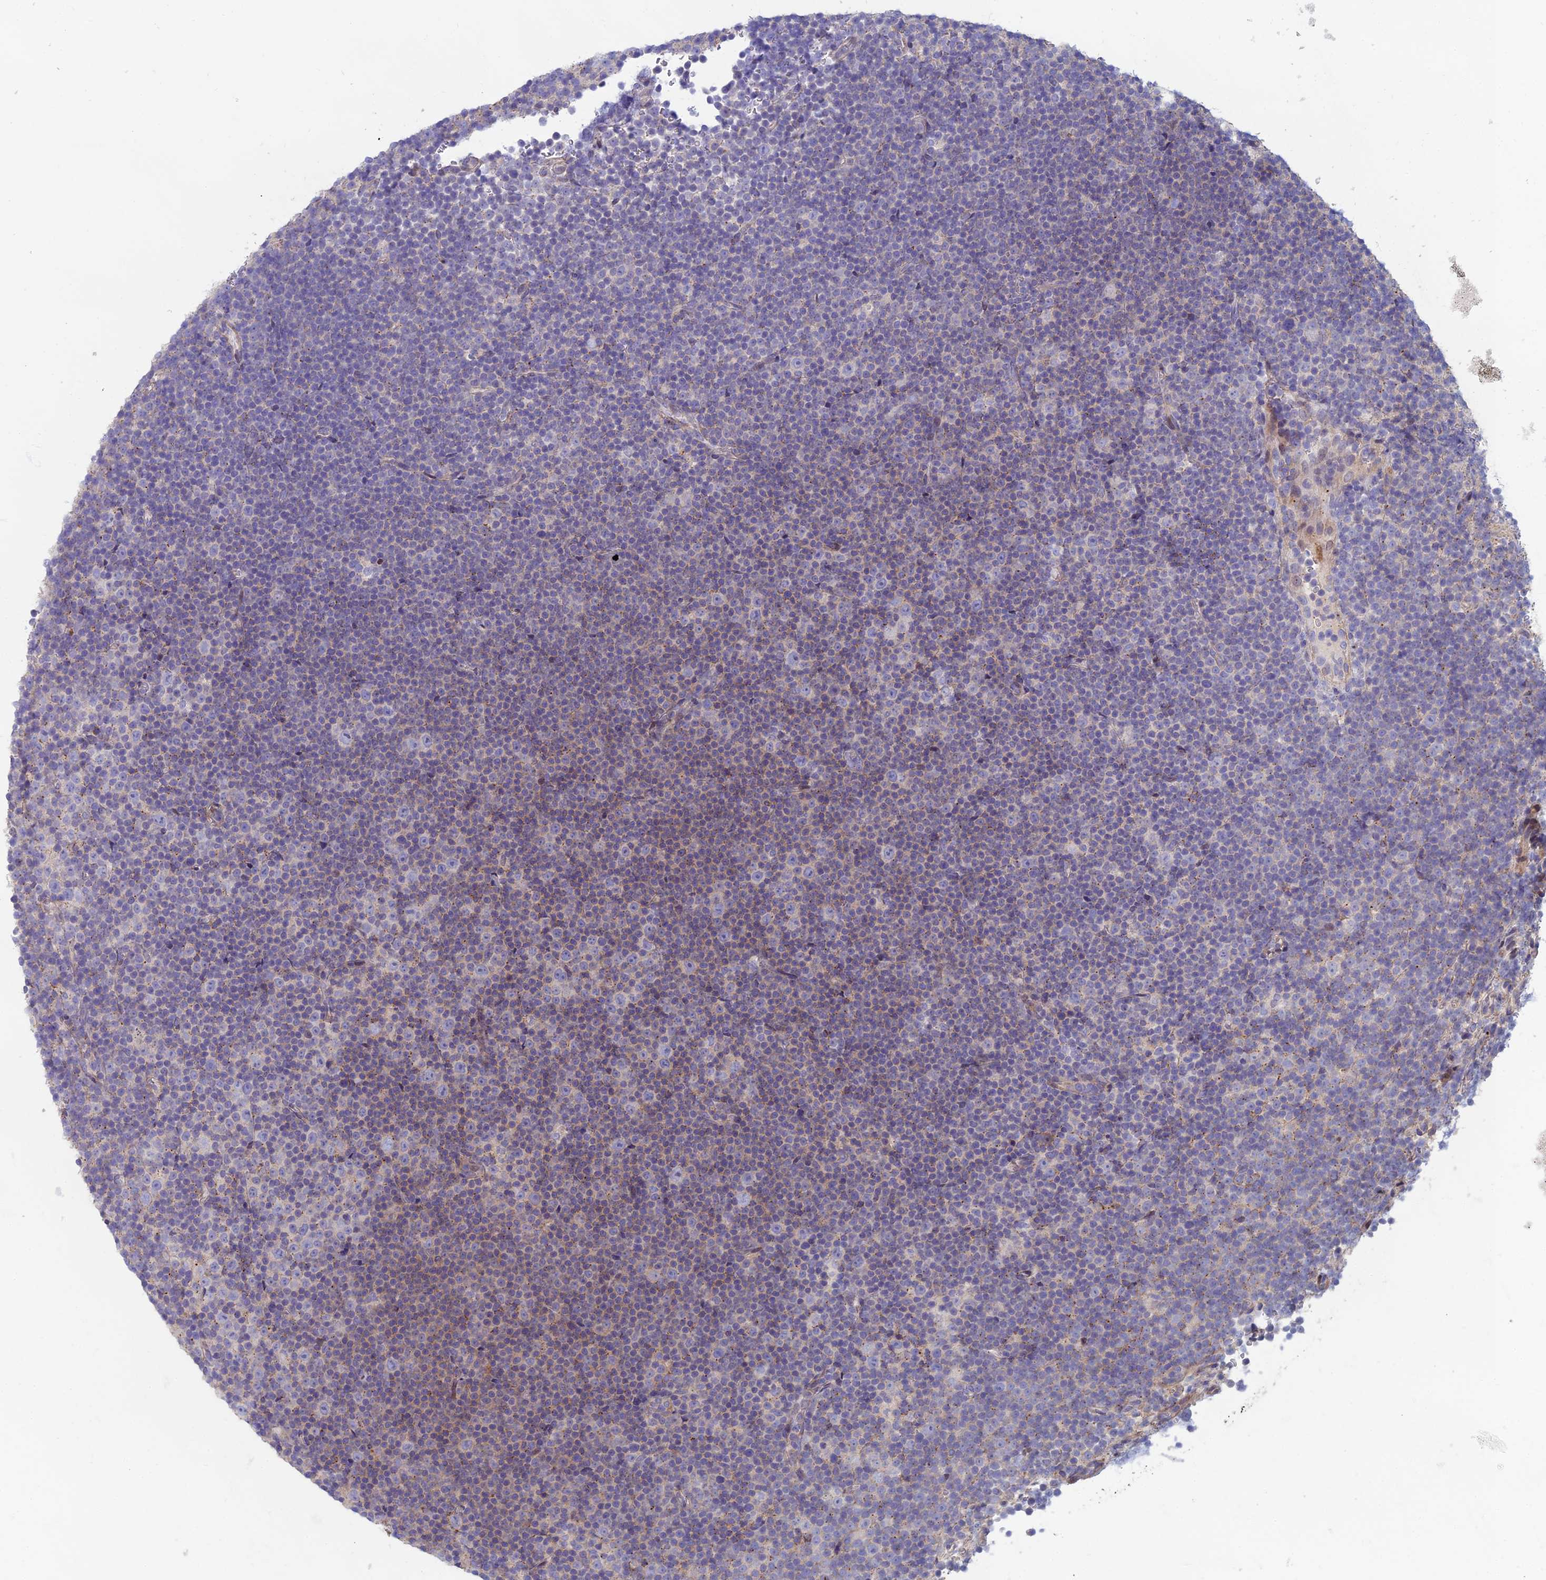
{"staining": {"intensity": "negative", "quantity": "none", "location": "none"}, "tissue": "lymphoma", "cell_type": "Tumor cells", "image_type": "cancer", "snomed": [{"axis": "morphology", "description": "Malignant lymphoma, non-Hodgkin's type, Low grade"}, {"axis": "topography", "description": "Lymph node"}], "caption": "A histopathology image of human low-grade malignant lymphoma, non-Hodgkin's type is negative for staining in tumor cells. The staining was performed using DAB to visualize the protein expression in brown, while the nuclei were stained in blue with hematoxylin (Magnification: 20x).", "gene": "C15orf62", "patient": {"sex": "female", "age": 67}}